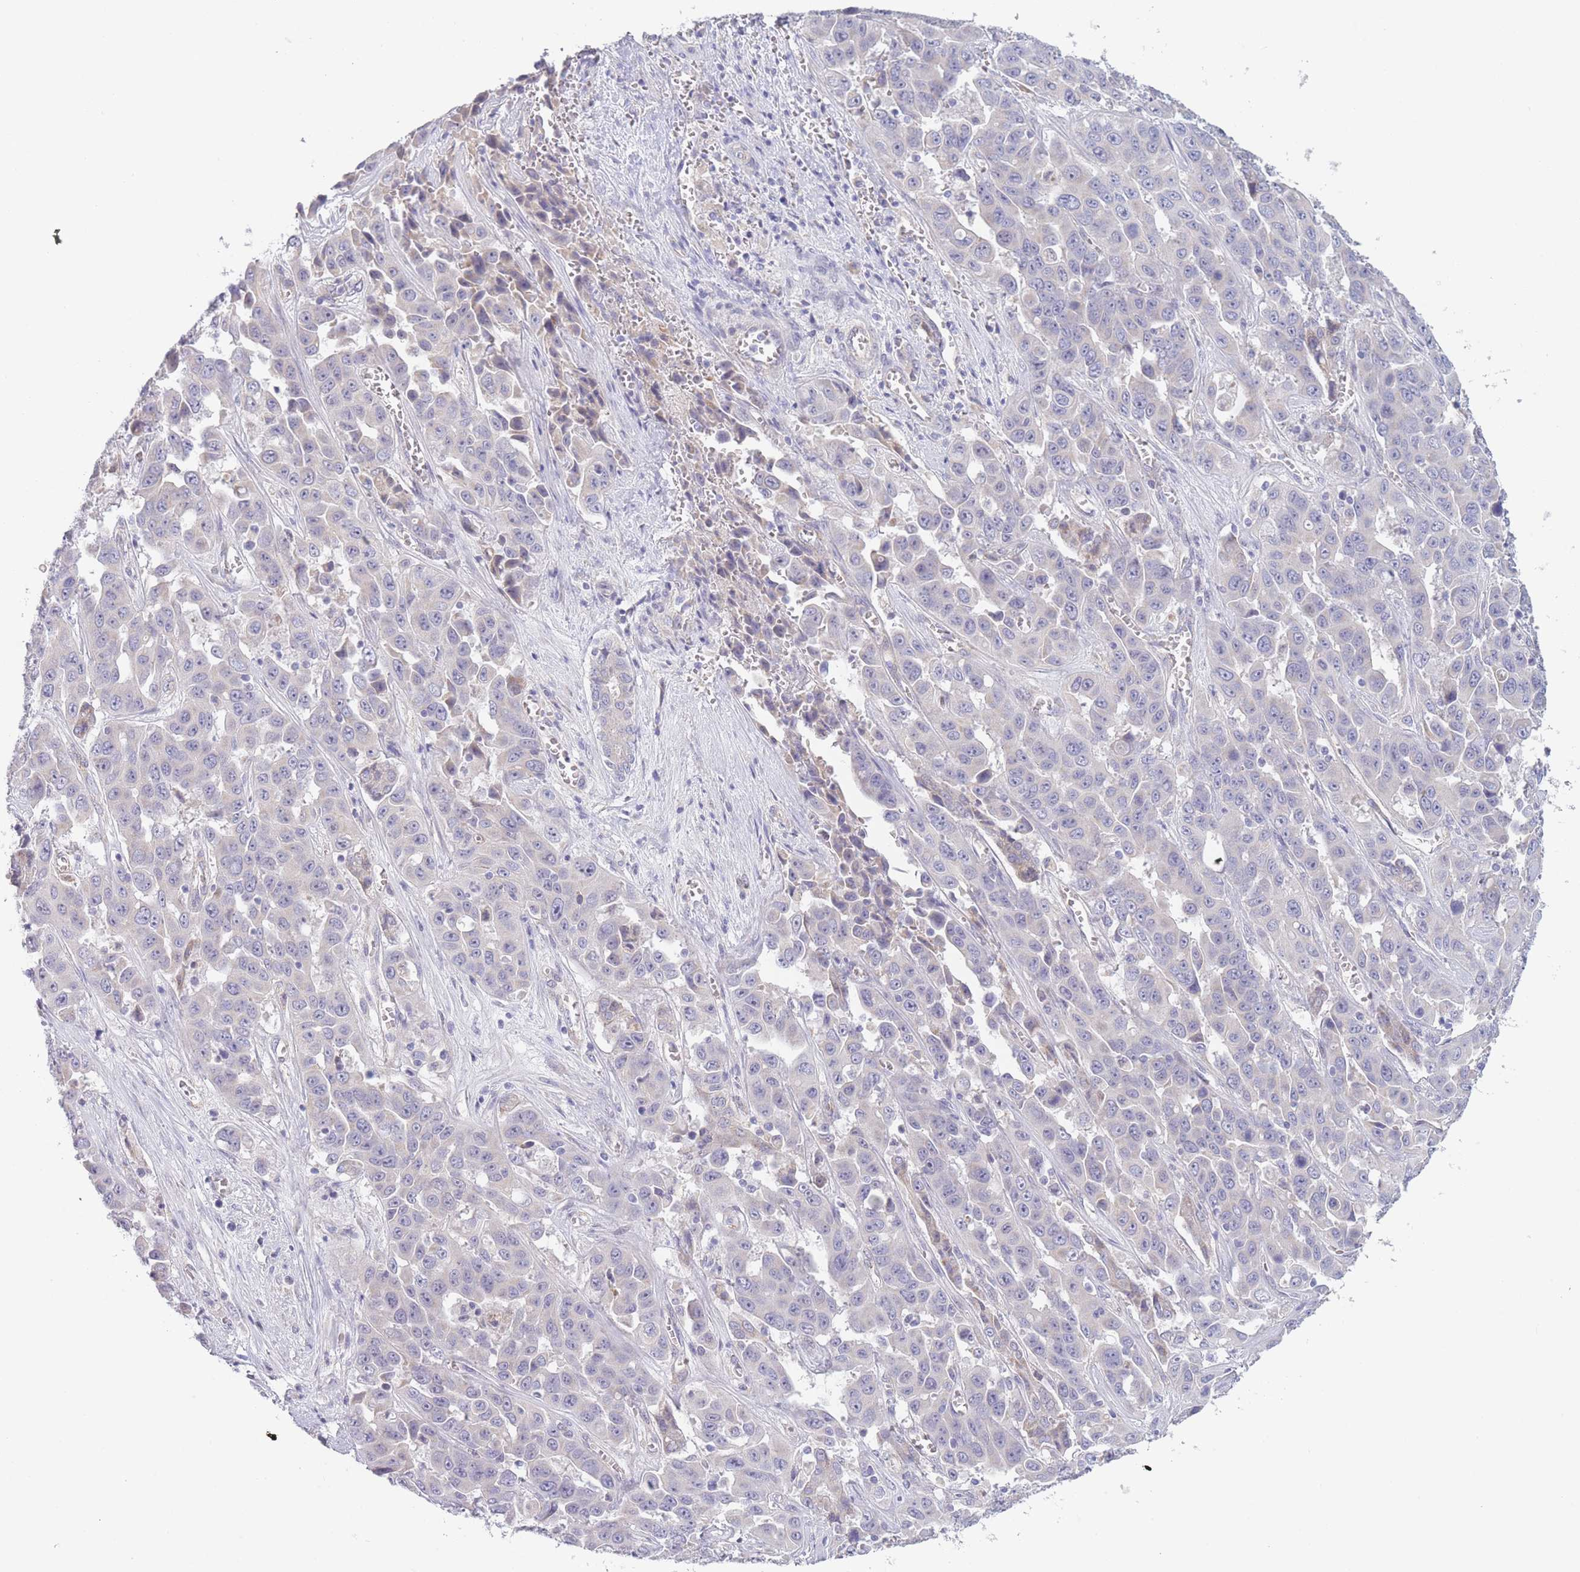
{"staining": {"intensity": "negative", "quantity": "none", "location": "none"}, "tissue": "liver cancer", "cell_type": "Tumor cells", "image_type": "cancer", "snomed": [{"axis": "morphology", "description": "Cholangiocarcinoma"}, {"axis": "topography", "description": "Liver"}], "caption": "High power microscopy photomicrograph of an IHC micrograph of liver cholangiocarcinoma, revealing no significant positivity in tumor cells.", "gene": "FAM227B", "patient": {"sex": "female", "age": 52}}